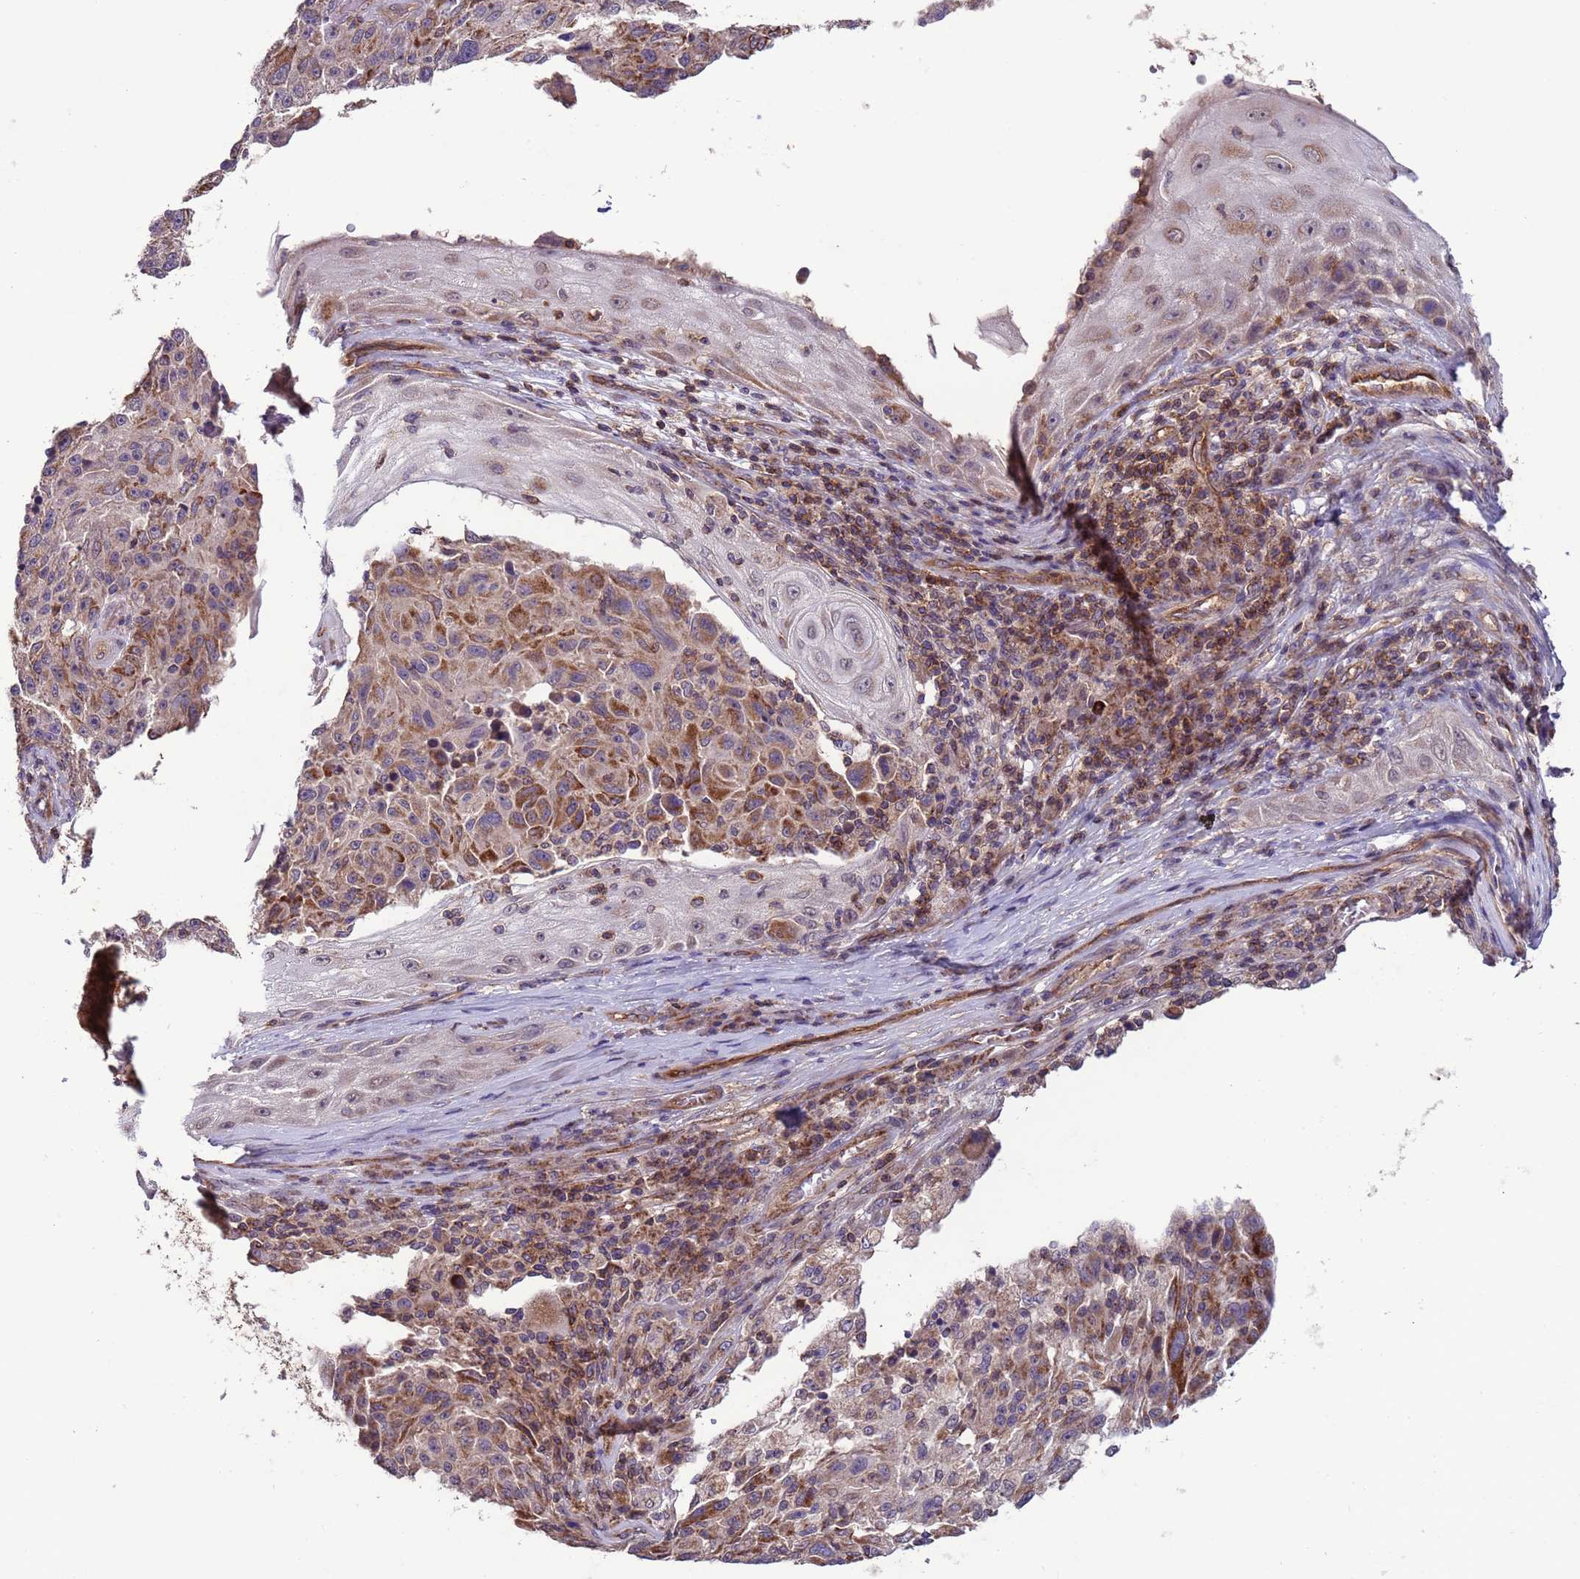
{"staining": {"intensity": "moderate", "quantity": ">75%", "location": "cytoplasmic/membranous"}, "tissue": "melanoma", "cell_type": "Tumor cells", "image_type": "cancer", "snomed": [{"axis": "morphology", "description": "Malignant melanoma, NOS"}, {"axis": "topography", "description": "Skin"}], "caption": "IHC (DAB) staining of human melanoma exhibits moderate cytoplasmic/membranous protein positivity in about >75% of tumor cells. Nuclei are stained in blue.", "gene": "ACAD8", "patient": {"sex": "male", "age": 53}}